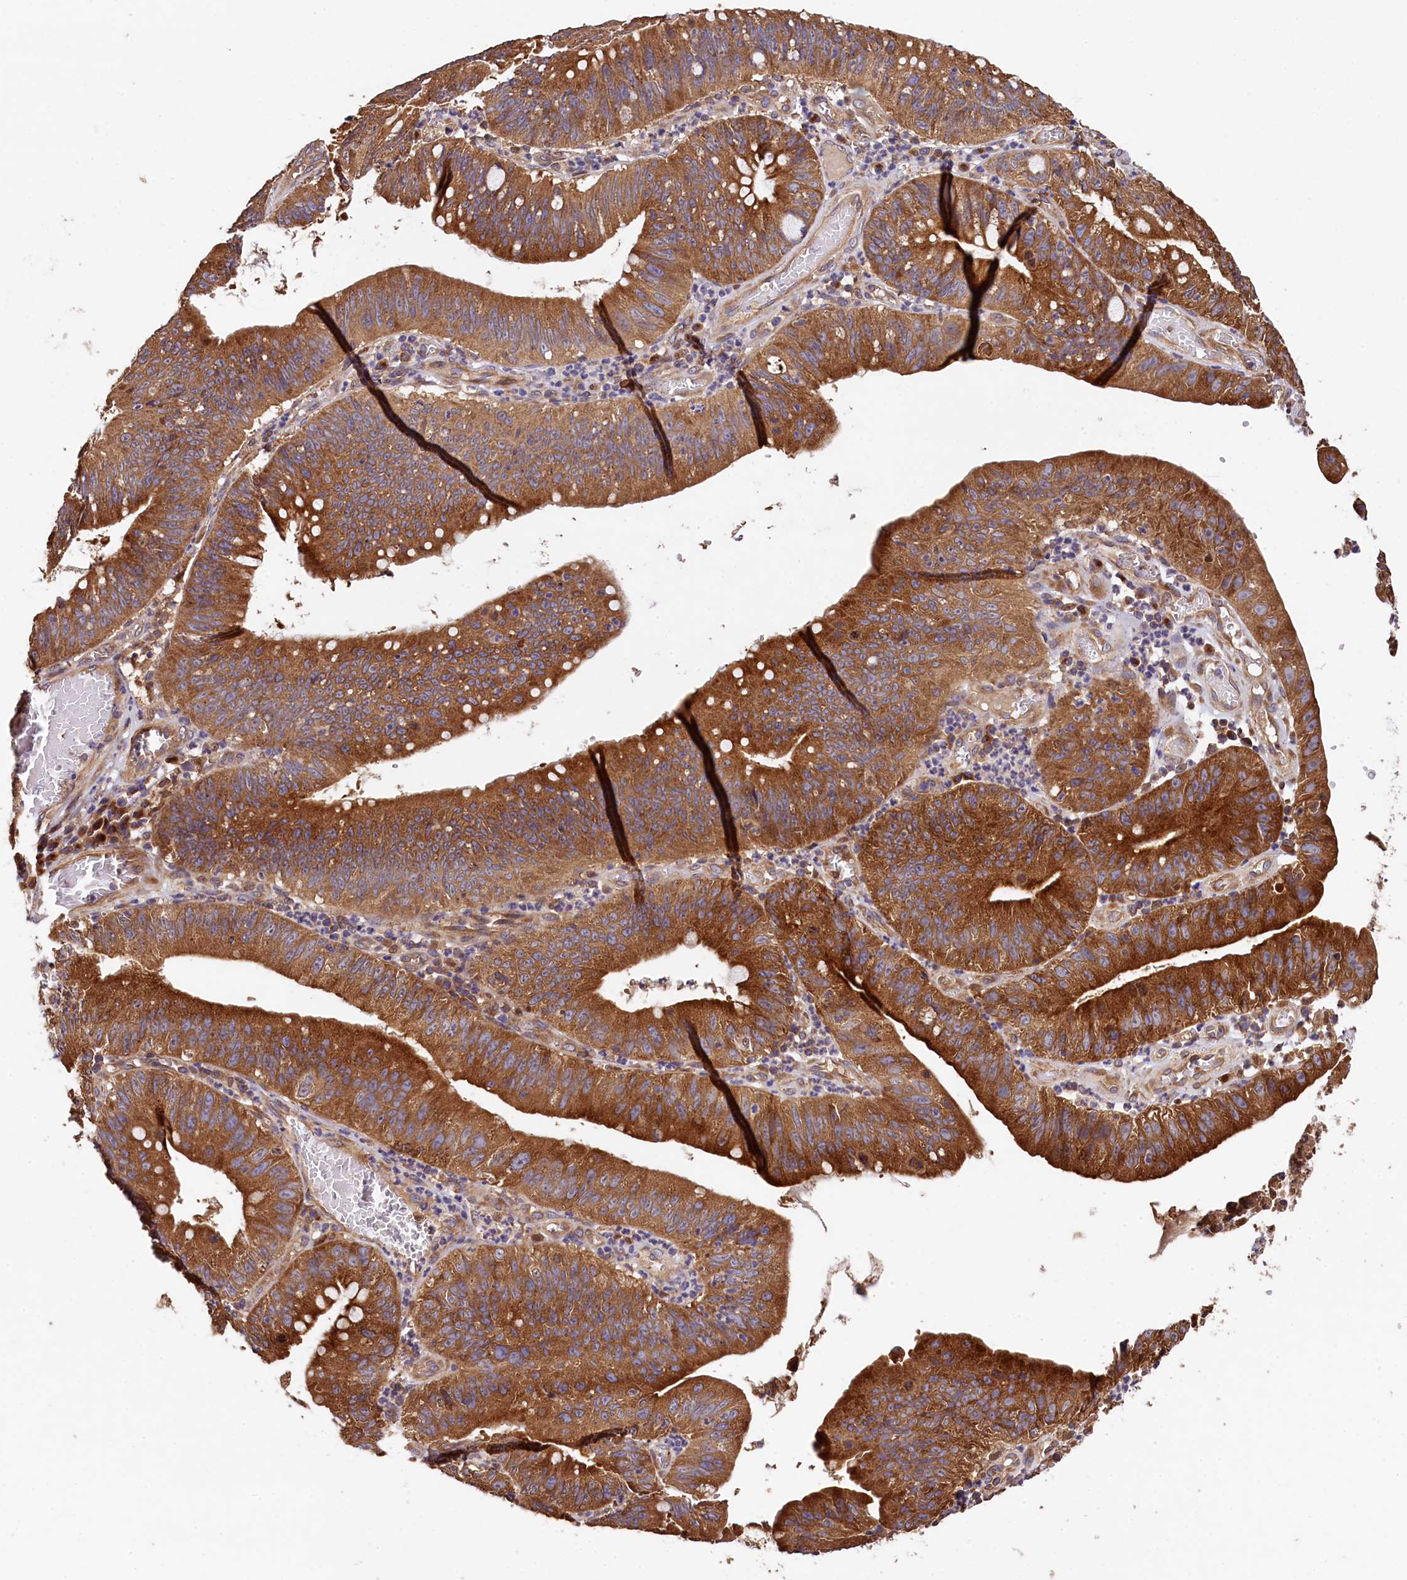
{"staining": {"intensity": "strong", "quantity": ">75%", "location": "cytoplasmic/membranous"}, "tissue": "stomach cancer", "cell_type": "Tumor cells", "image_type": "cancer", "snomed": [{"axis": "morphology", "description": "Adenocarcinoma, NOS"}, {"axis": "topography", "description": "Stomach"}], "caption": "A high amount of strong cytoplasmic/membranous expression is appreciated in about >75% of tumor cells in stomach adenocarcinoma tissue.", "gene": "KLC2", "patient": {"sex": "male", "age": 59}}